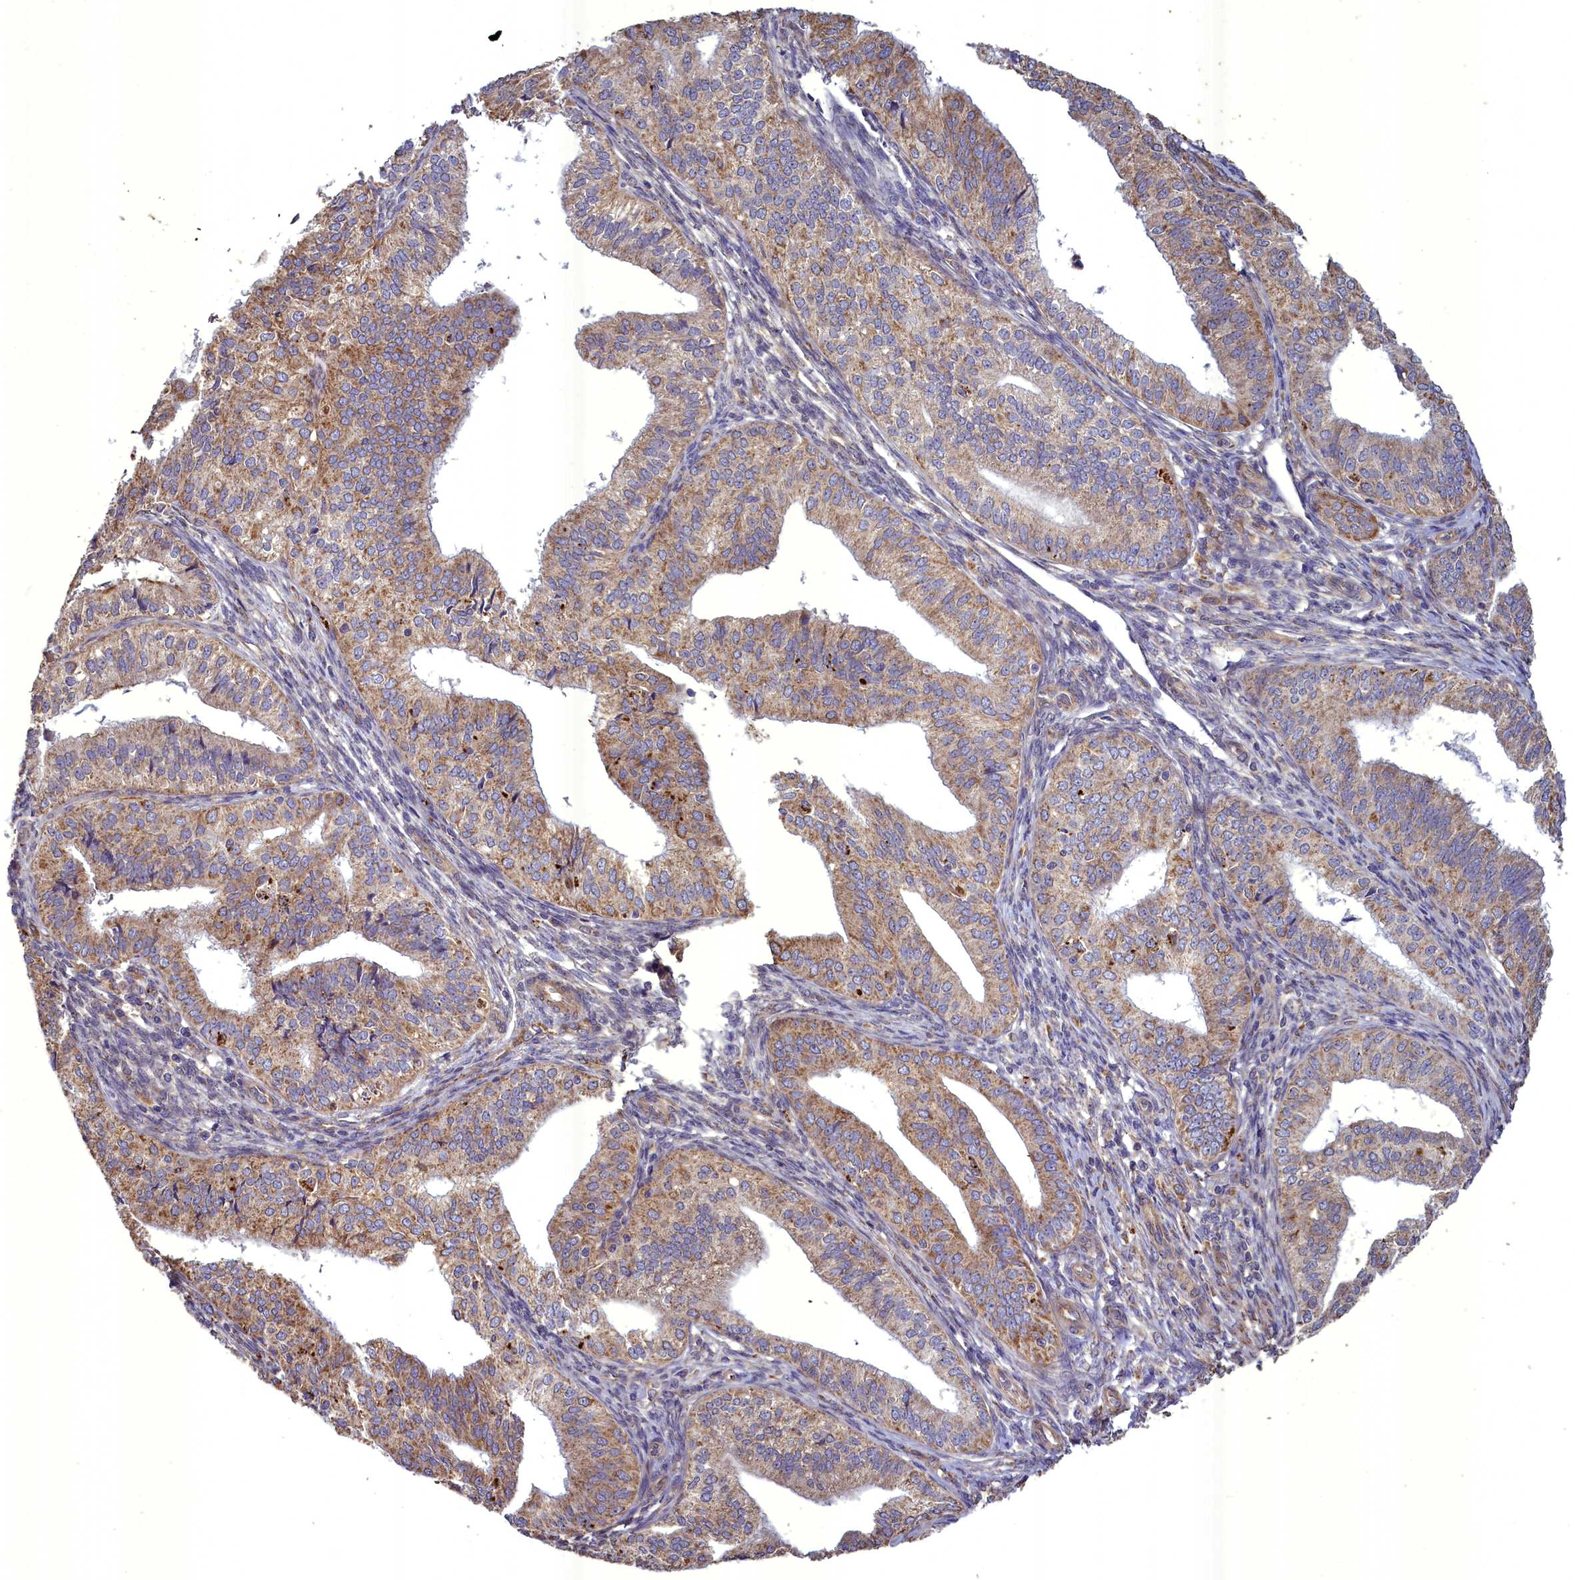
{"staining": {"intensity": "moderate", "quantity": "25%-75%", "location": "cytoplasmic/membranous"}, "tissue": "endometrial cancer", "cell_type": "Tumor cells", "image_type": "cancer", "snomed": [{"axis": "morphology", "description": "Adenocarcinoma, NOS"}, {"axis": "topography", "description": "Endometrium"}], "caption": "Protein staining of endometrial cancer (adenocarcinoma) tissue displays moderate cytoplasmic/membranous staining in about 25%-75% of tumor cells. (IHC, brightfield microscopy, high magnification).", "gene": "ACAD8", "patient": {"sex": "female", "age": 50}}